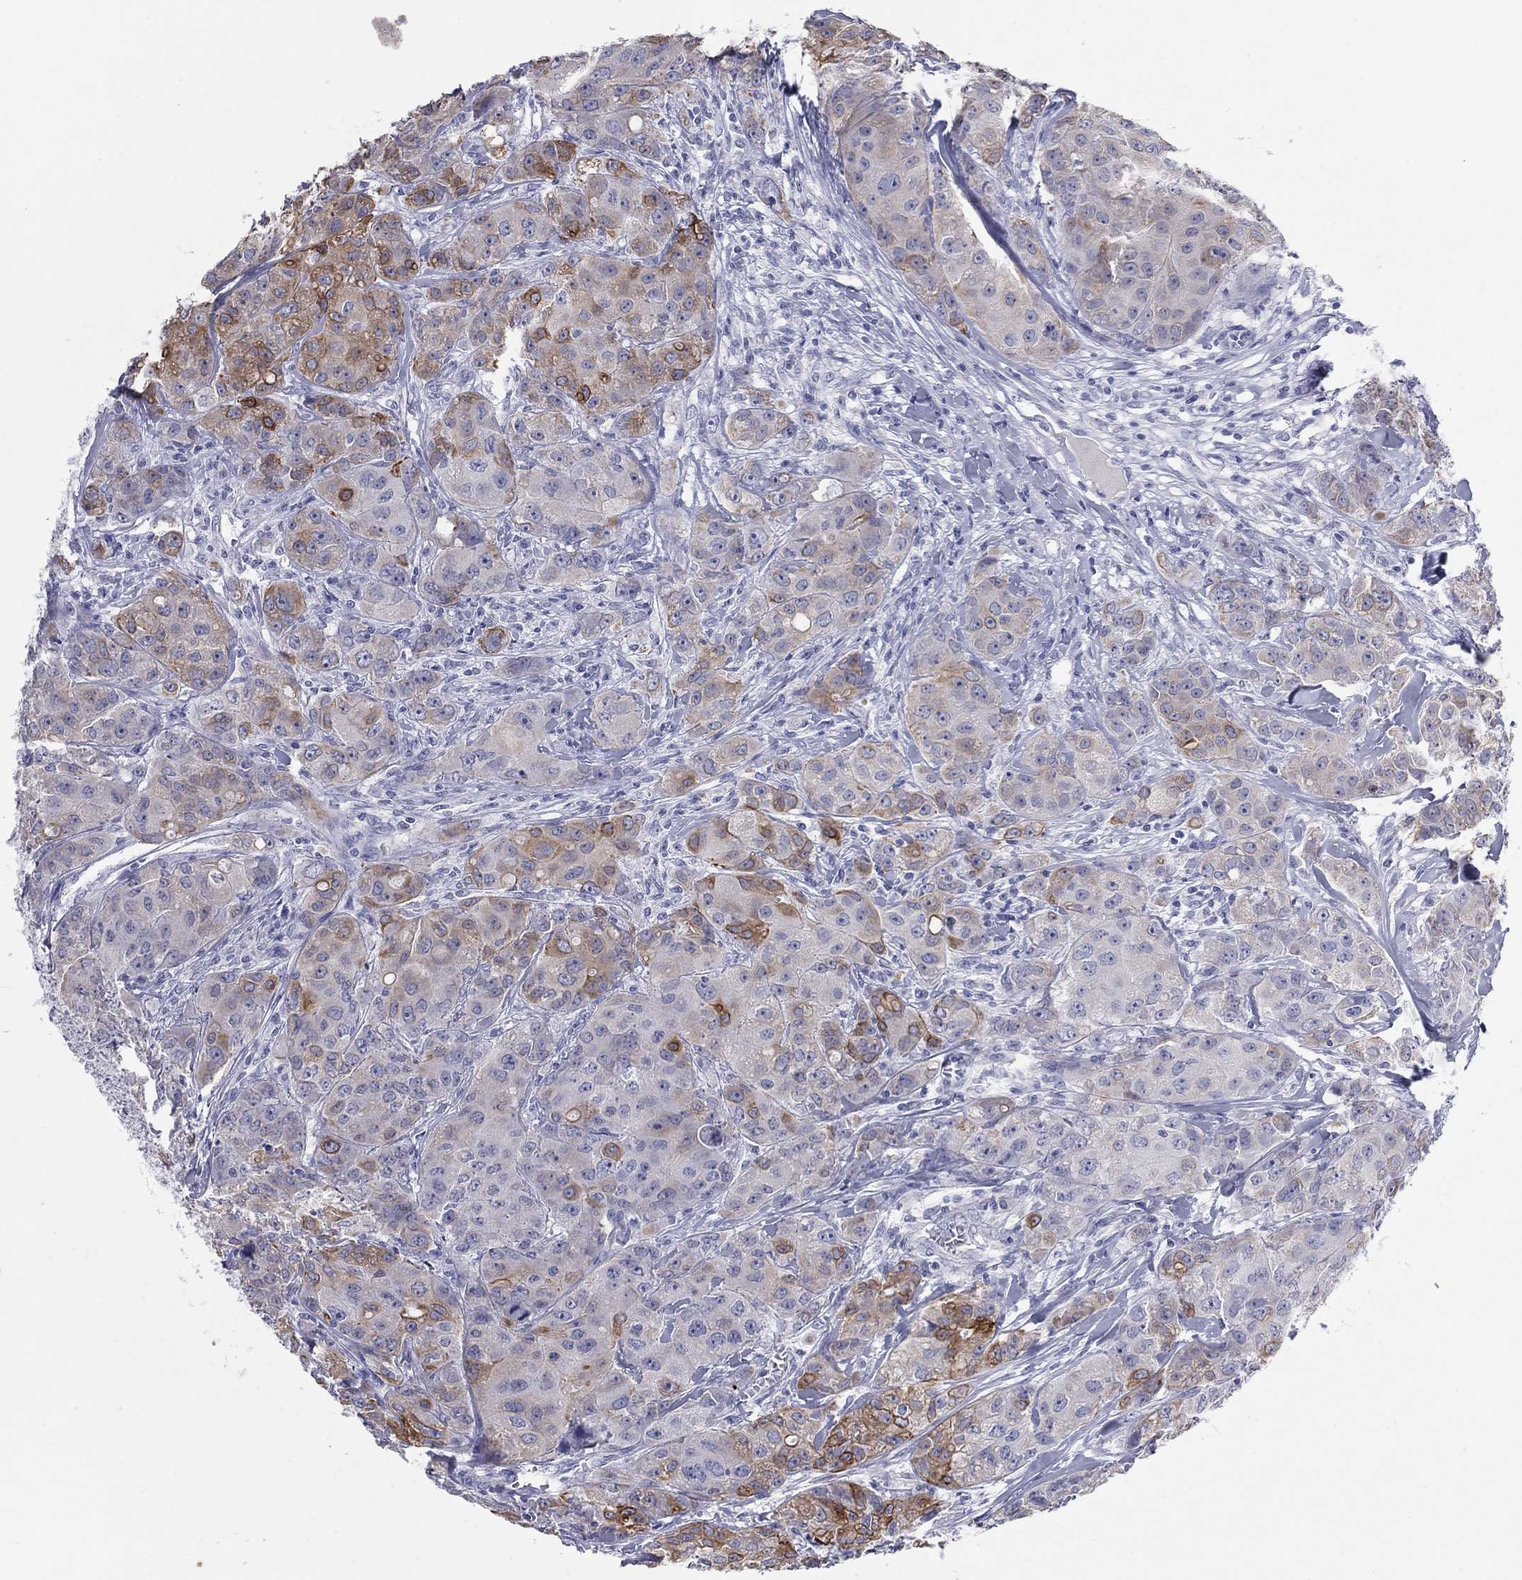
{"staining": {"intensity": "moderate", "quantity": "<25%", "location": "cytoplasmic/membranous"}, "tissue": "breast cancer", "cell_type": "Tumor cells", "image_type": "cancer", "snomed": [{"axis": "morphology", "description": "Duct carcinoma"}, {"axis": "topography", "description": "Breast"}], "caption": "This histopathology image exhibits immunohistochemistry (IHC) staining of breast invasive ductal carcinoma, with low moderate cytoplasmic/membranous positivity in about <25% of tumor cells.", "gene": "KRT75", "patient": {"sex": "female", "age": 43}}